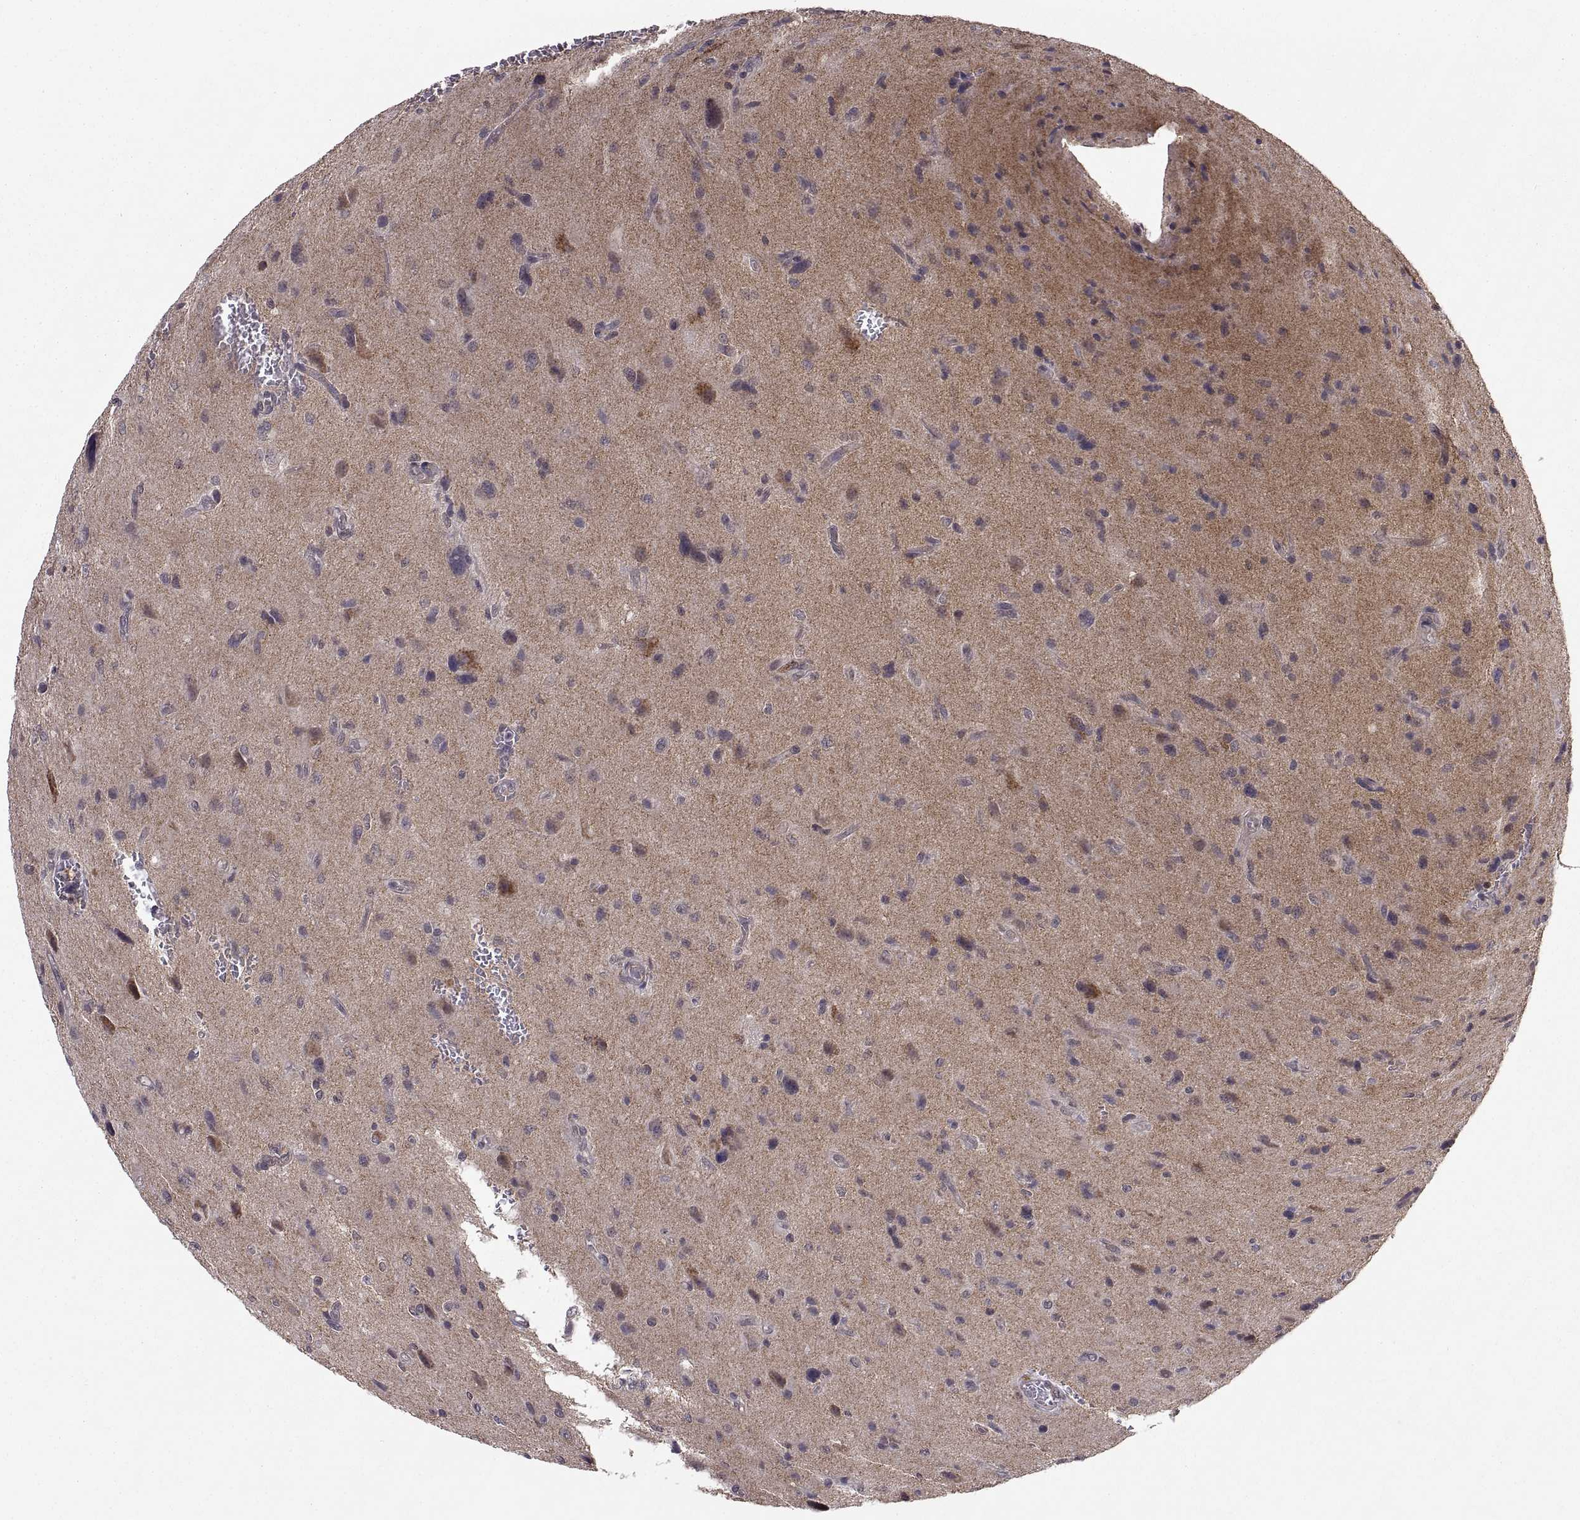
{"staining": {"intensity": "negative", "quantity": "none", "location": "none"}, "tissue": "glioma", "cell_type": "Tumor cells", "image_type": "cancer", "snomed": [{"axis": "morphology", "description": "Glioma, malignant, NOS"}, {"axis": "morphology", "description": "Glioma, malignant, High grade"}, {"axis": "topography", "description": "Brain"}], "caption": "Glioma was stained to show a protein in brown. There is no significant staining in tumor cells.", "gene": "ABL2", "patient": {"sex": "female", "age": 71}}